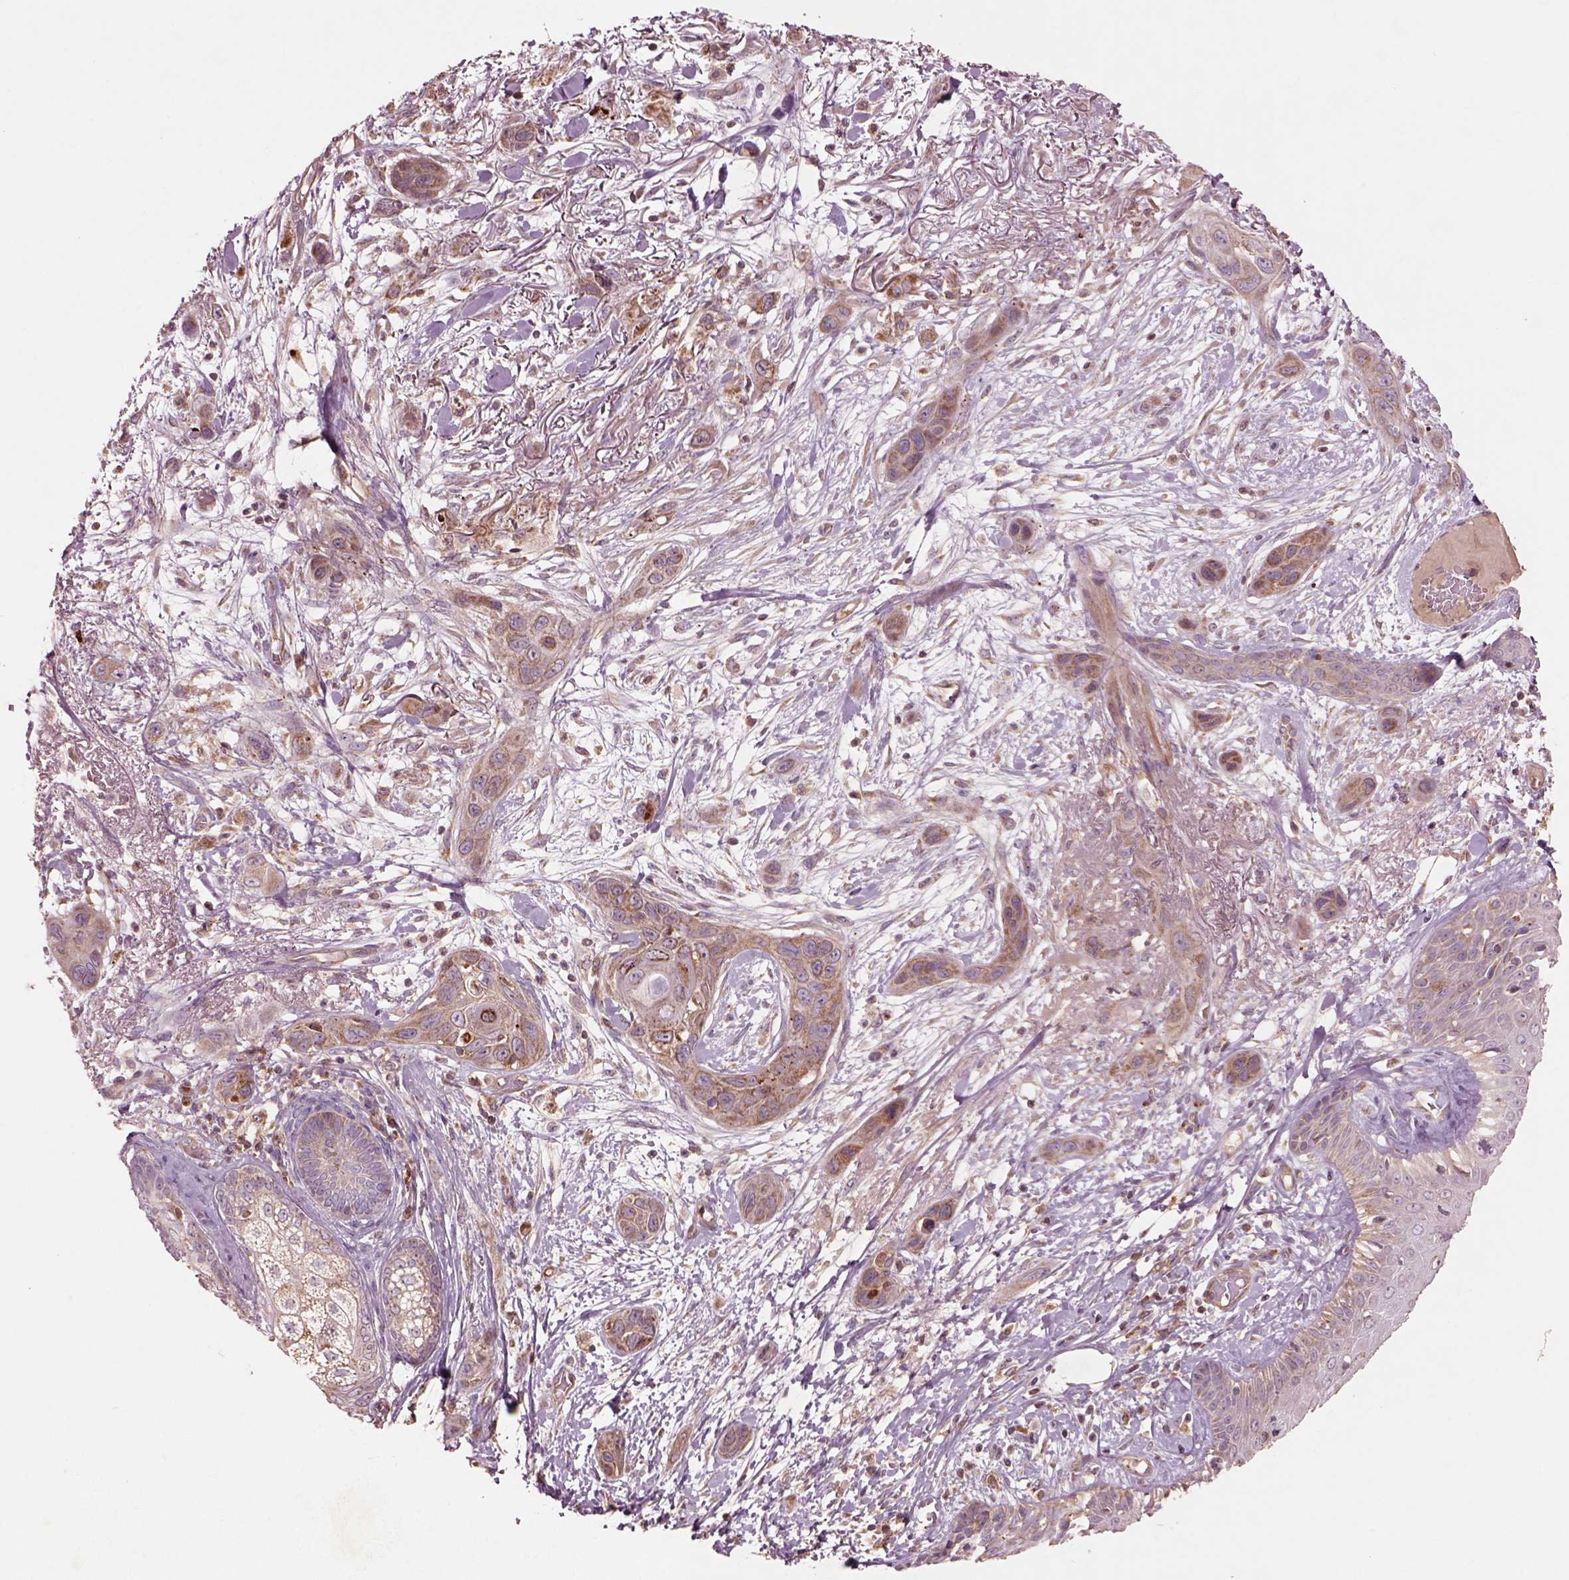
{"staining": {"intensity": "moderate", "quantity": ">75%", "location": "cytoplasmic/membranous"}, "tissue": "skin cancer", "cell_type": "Tumor cells", "image_type": "cancer", "snomed": [{"axis": "morphology", "description": "Squamous cell carcinoma, NOS"}, {"axis": "topography", "description": "Skin"}], "caption": "The immunohistochemical stain shows moderate cytoplasmic/membranous staining in tumor cells of skin cancer (squamous cell carcinoma) tissue.", "gene": "SLC25A5", "patient": {"sex": "male", "age": 79}}